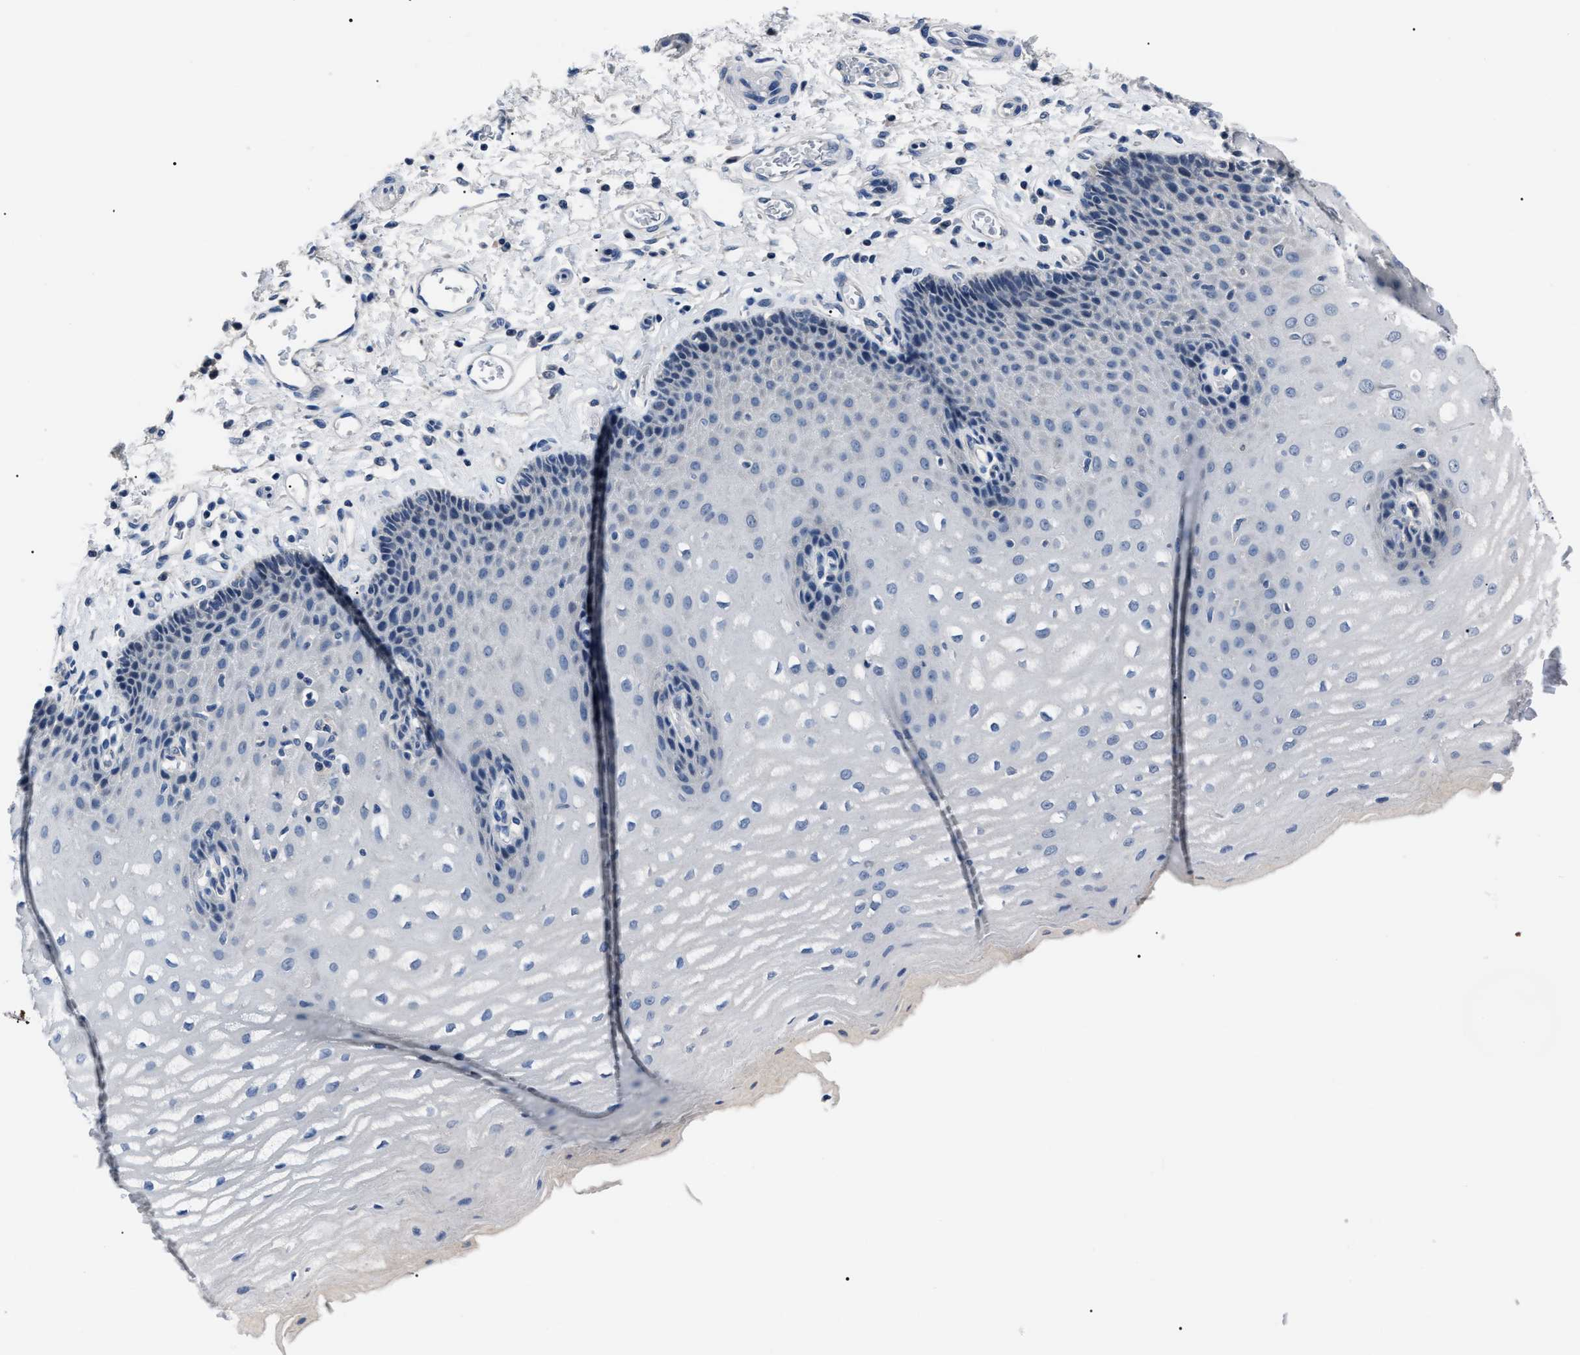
{"staining": {"intensity": "negative", "quantity": "none", "location": "none"}, "tissue": "esophagus", "cell_type": "Squamous epithelial cells", "image_type": "normal", "snomed": [{"axis": "morphology", "description": "Normal tissue, NOS"}, {"axis": "topography", "description": "Esophagus"}], "caption": "Immunohistochemistry micrograph of normal human esophagus stained for a protein (brown), which shows no positivity in squamous epithelial cells.", "gene": "LRWD1", "patient": {"sex": "male", "age": 54}}